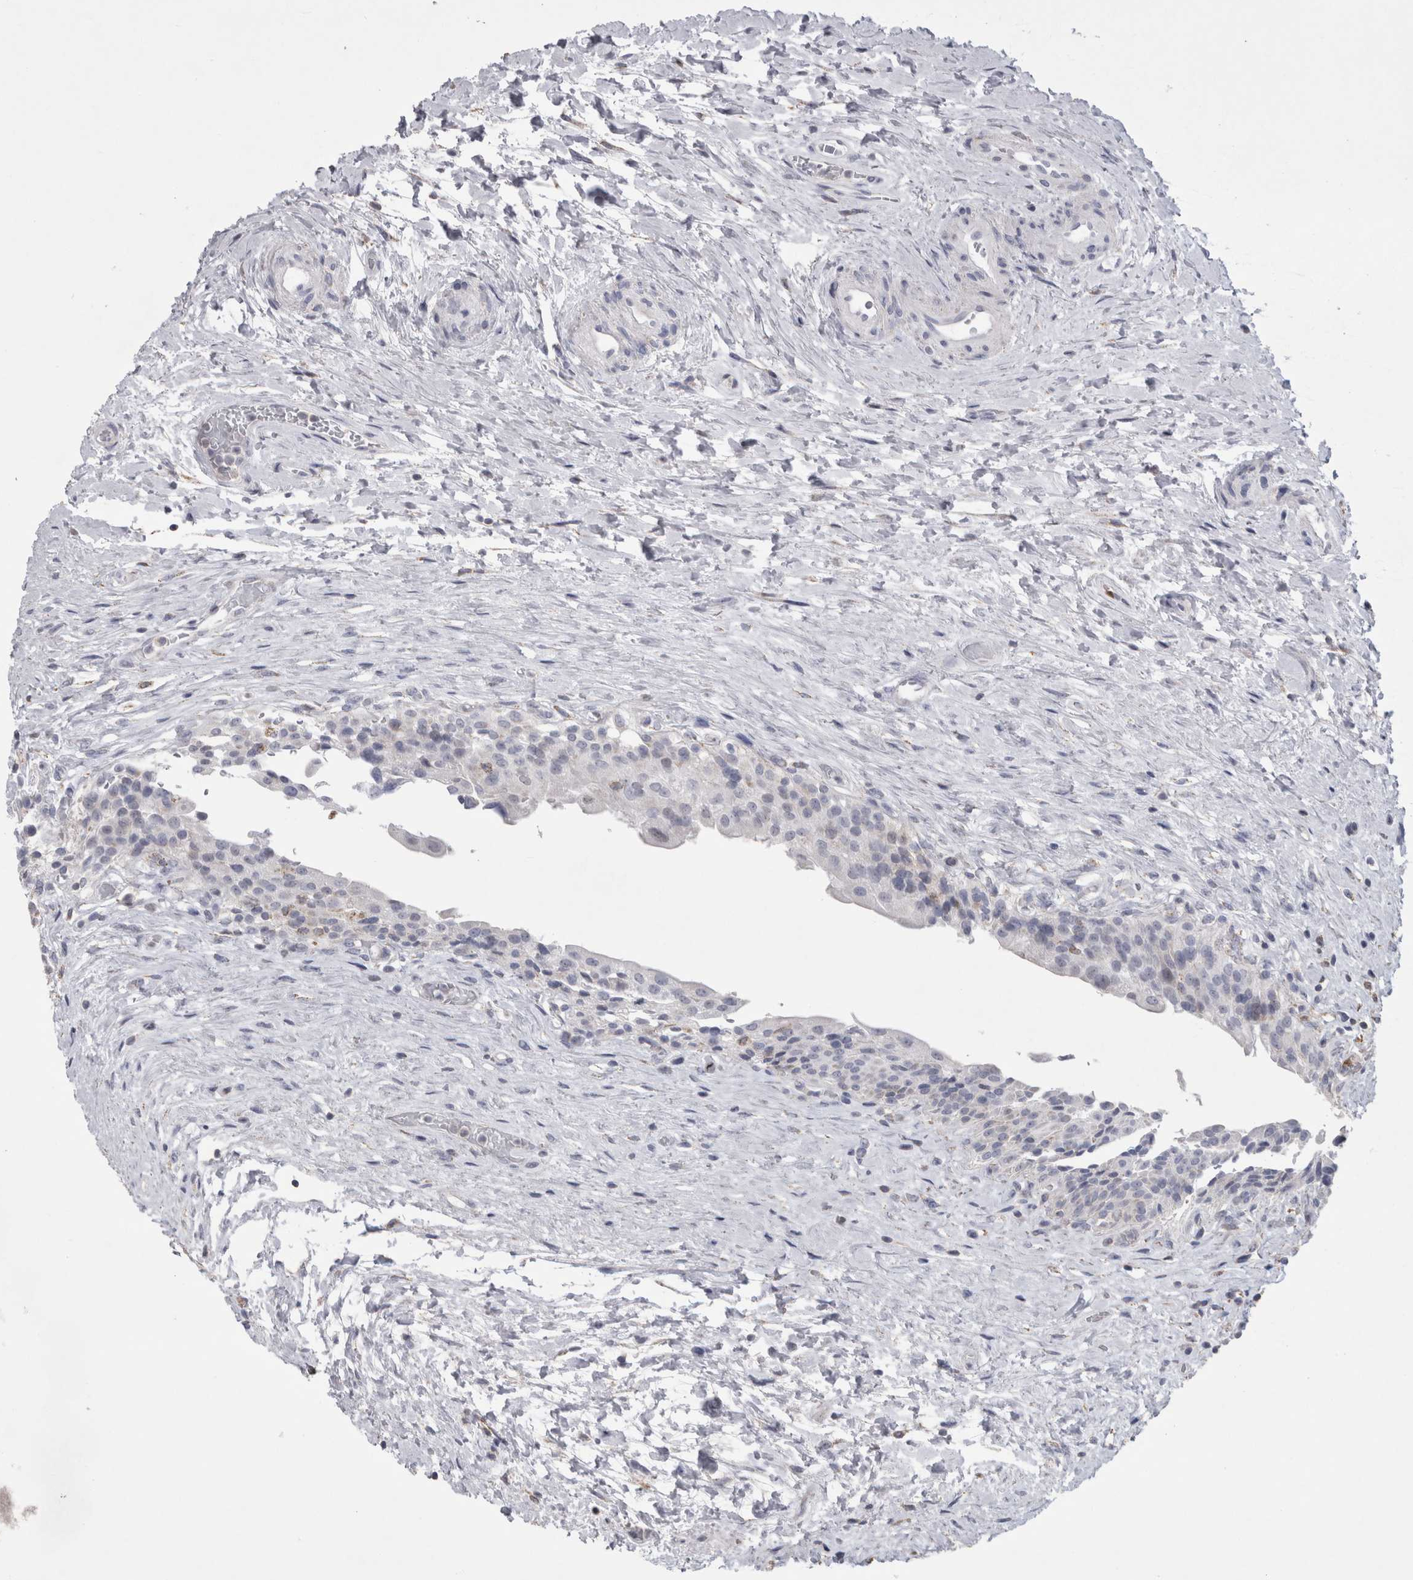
{"staining": {"intensity": "negative", "quantity": "none", "location": "none"}, "tissue": "urinary bladder", "cell_type": "Urothelial cells", "image_type": "normal", "snomed": [{"axis": "morphology", "description": "Normal tissue, NOS"}, {"axis": "topography", "description": "Urinary bladder"}], "caption": "Immunohistochemistry (IHC) of unremarkable human urinary bladder displays no positivity in urothelial cells.", "gene": "AGMAT", "patient": {"sex": "male", "age": 74}}